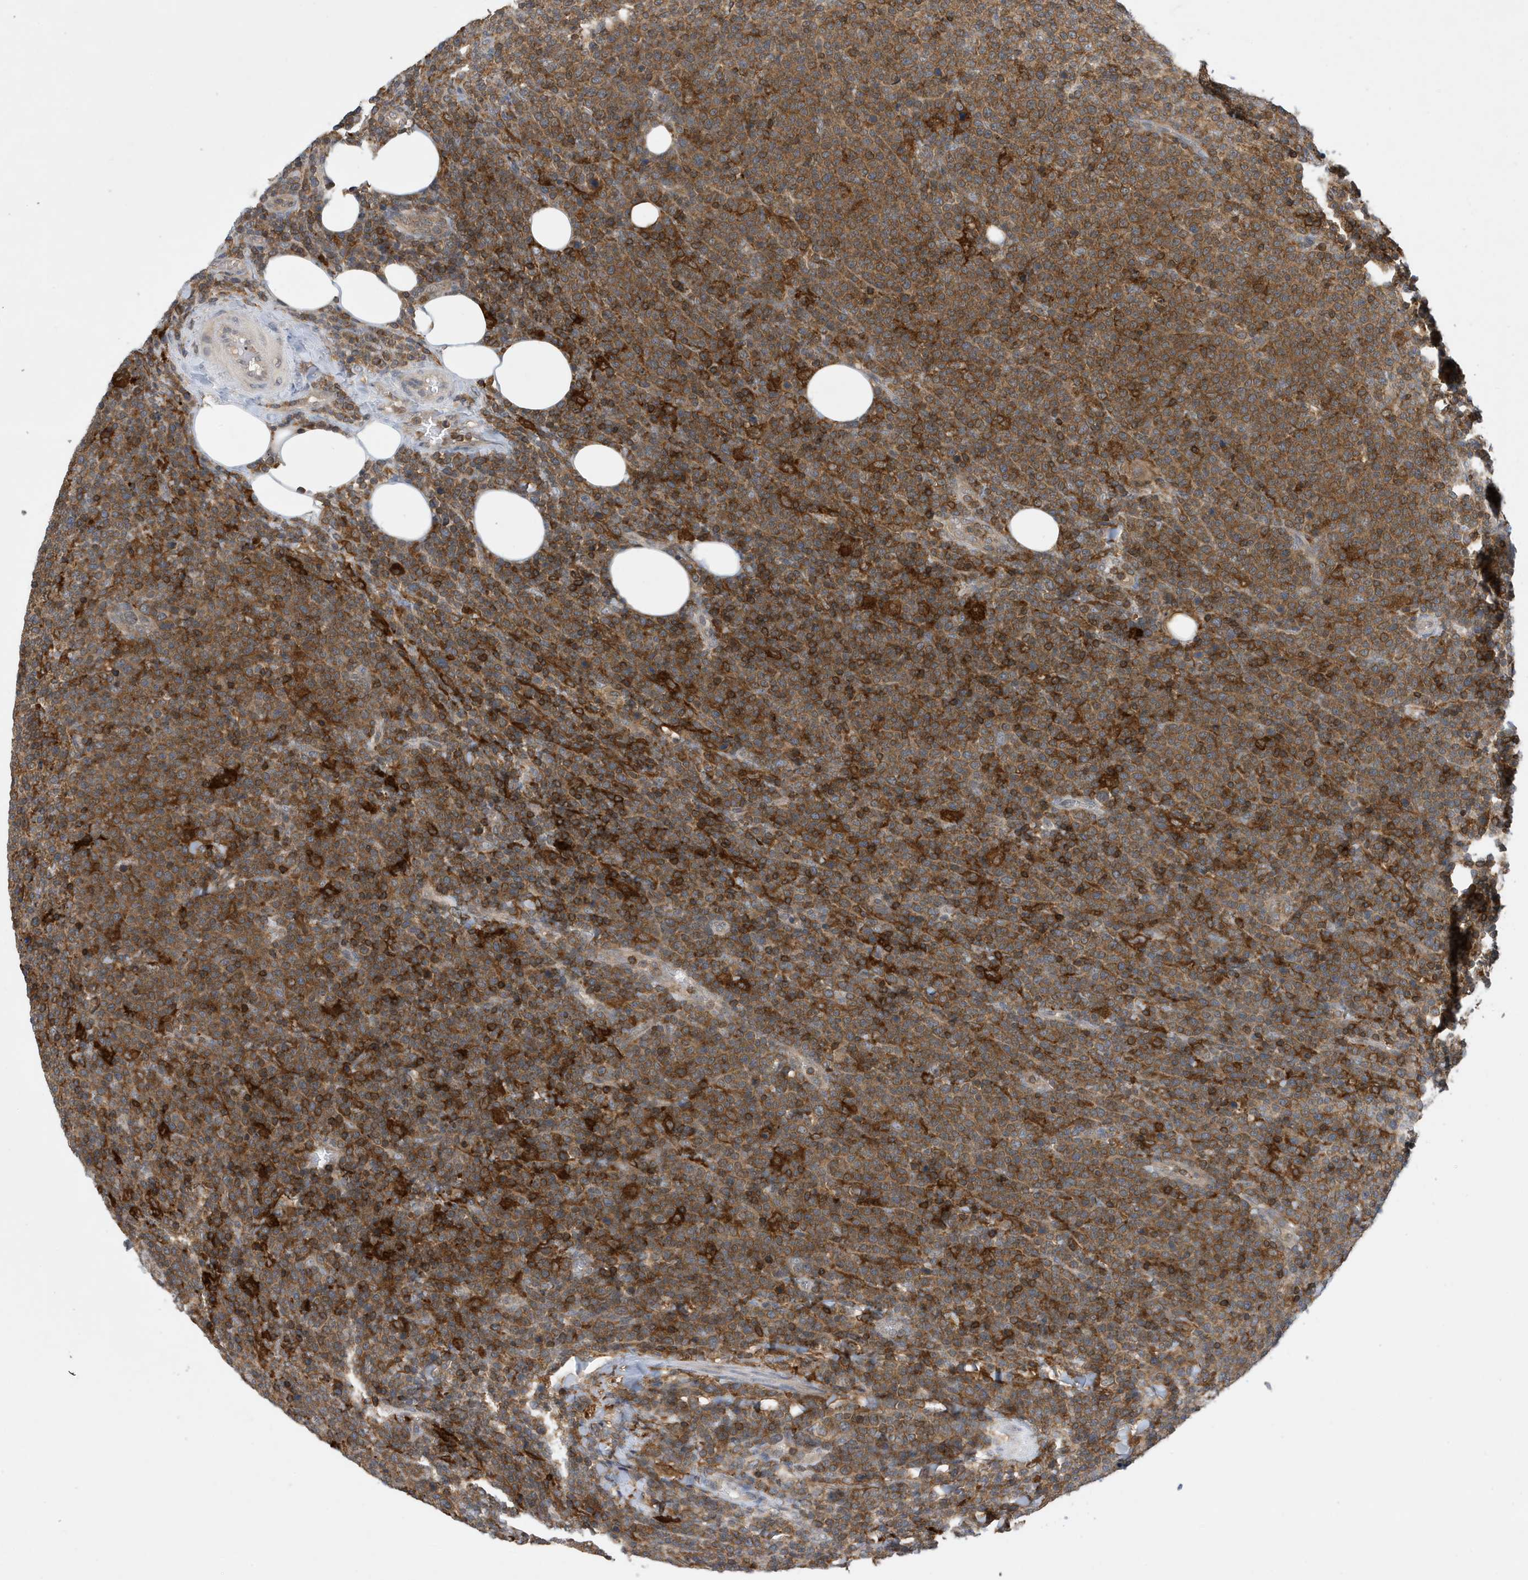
{"staining": {"intensity": "moderate", "quantity": ">75%", "location": "cytoplasmic/membranous"}, "tissue": "lymphoma", "cell_type": "Tumor cells", "image_type": "cancer", "snomed": [{"axis": "morphology", "description": "Malignant lymphoma, non-Hodgkin's type, High grade"}, {"axis": "topography", "description": "Lymph node"}], "caption": "This is a micrograph of immunohistochemistry staining of lymphoma, which shows moderate positivity in the cytoplasmic/membranous of tumor cells.", "gene": "NSUN3", "patient": {"sex": "male", "age": 61}}